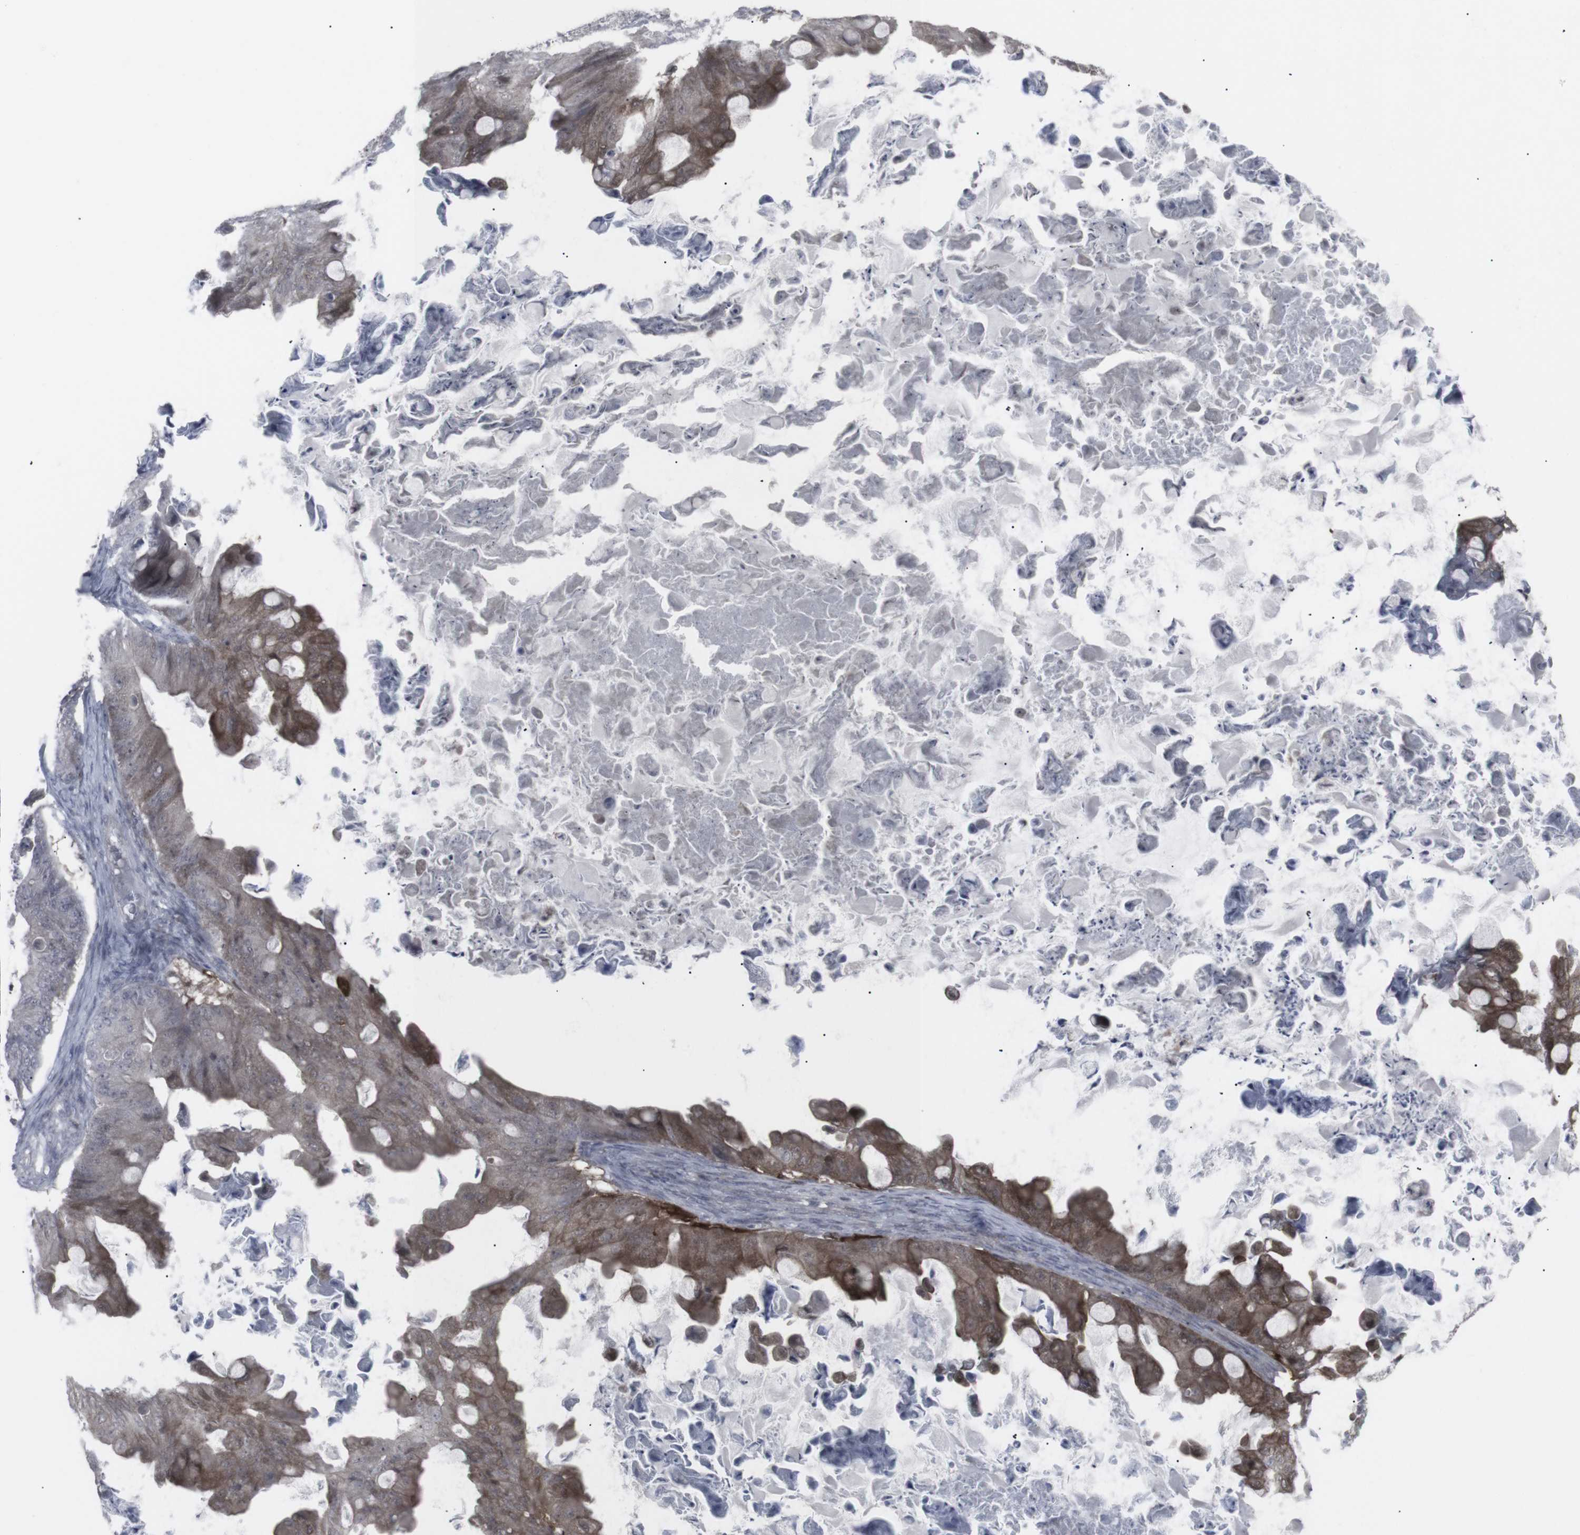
{"staining": {"intensity": "moderate", "quantity": ">75%", "location": "cytoplasmic/membranous"}, "tissue": "ovarian cancer", "cell_type": "Tumor cells", "image_type": "cancer", "snomed": [{"axis": "morphology", "description": "Cystadenocarcinoma, mucinous, NOS"}, {"axis": "topography", "description": "Ovary"}], "caption": "Ovarian cancer (mucinous cystadenocarcinoma) was stained to show a protein in brown. There is medium levels of moderate cytoplasmic/membranous staining in about >75% of tumor cells. (brown staining indicates protein expression, while blue staining denotes nuclei).", "gene": "APOBEC2", "patient": {"sex": "female", "age": 37}}